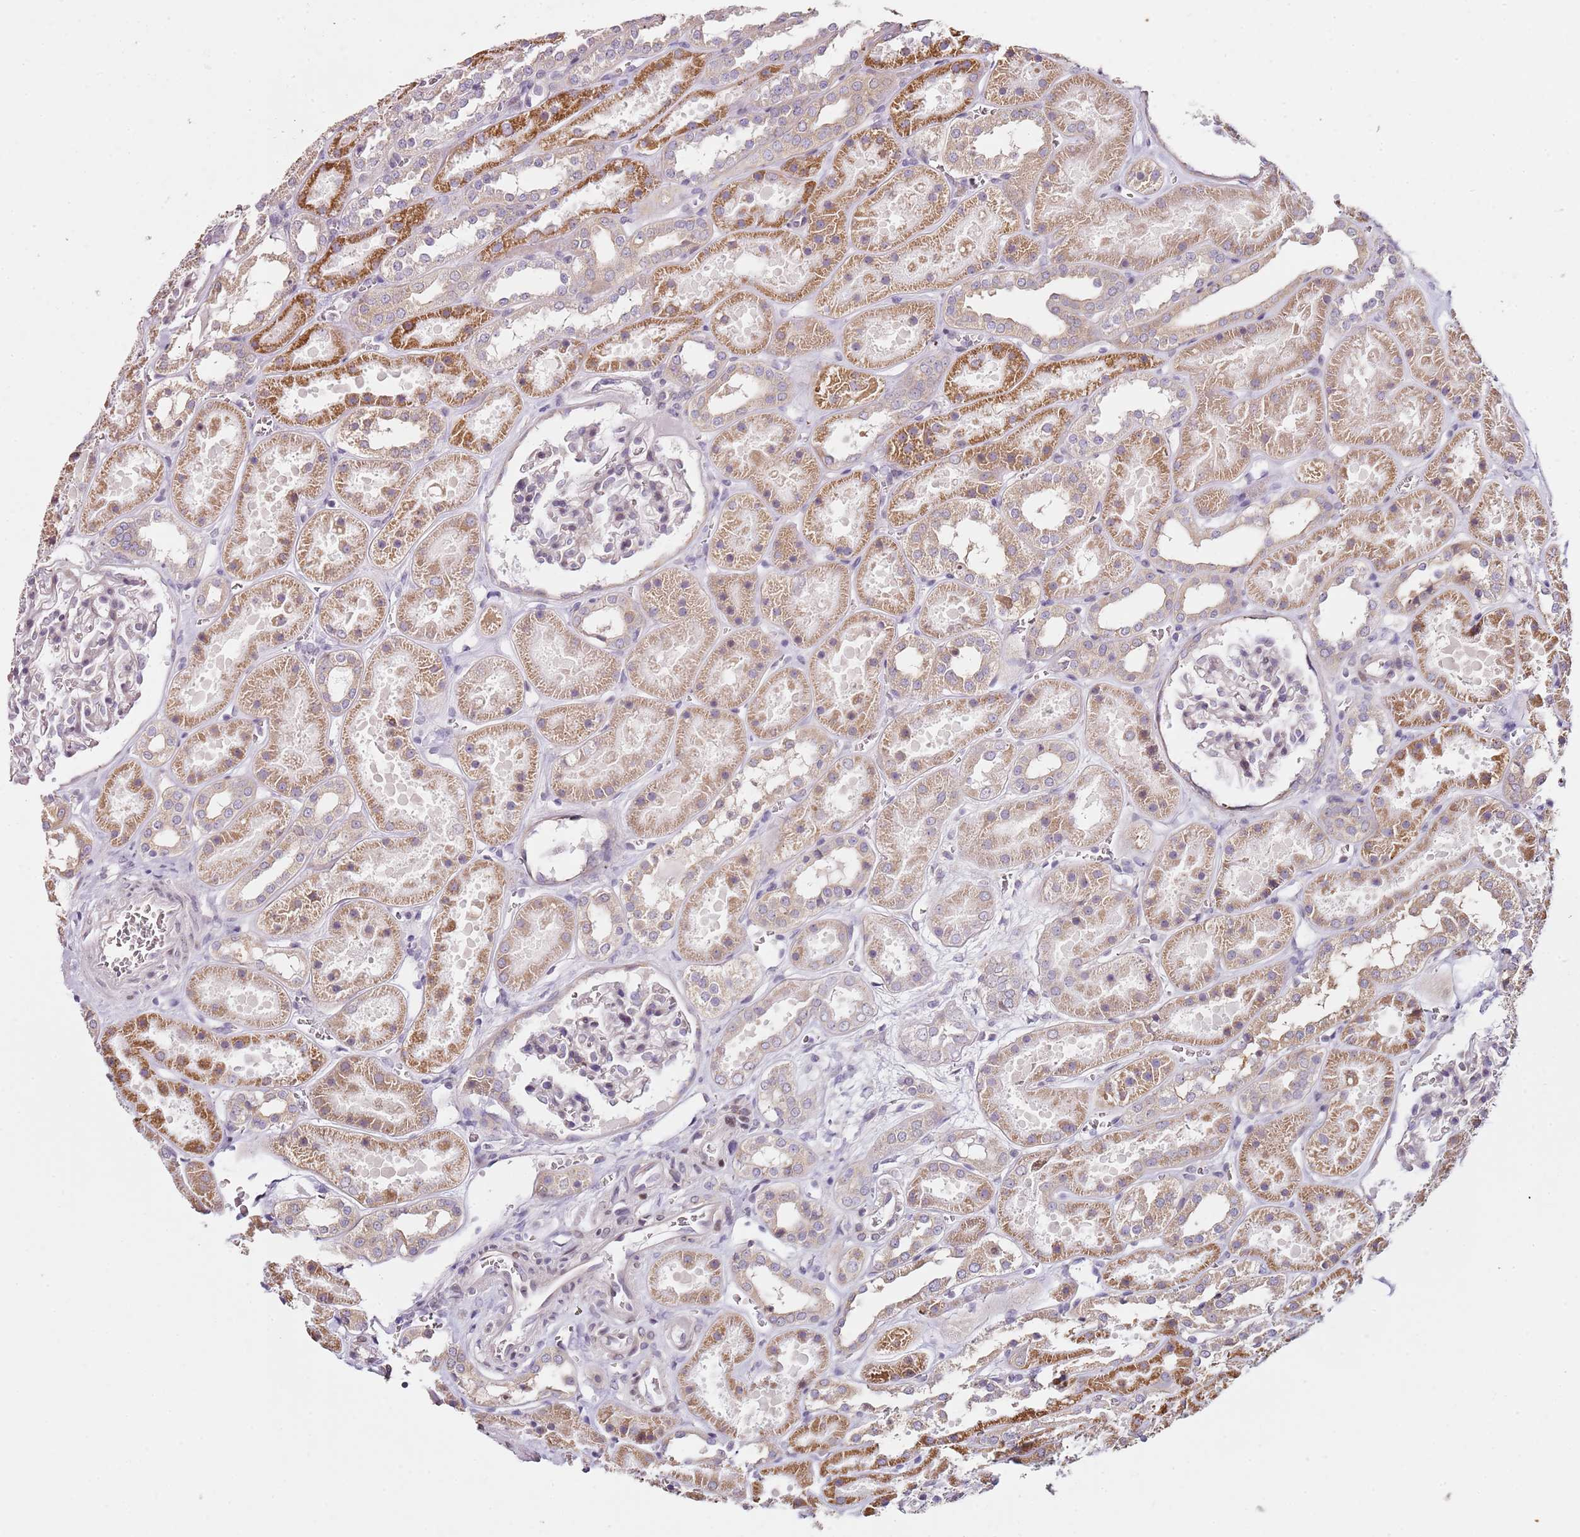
{"staining": {"intensity": "negative", "quantity": "none", "location": "none"}, "tissue": "kidney", "cell_type": "Cells in glomeruli", "image_type": "normal", "snomed": [{"axis": "morphology", "description": "Normal tissue, NOS"}, {"axis": "topography", "description": "Kidney"}], "caption": "An IHC image of benign kidney is shown. There is no staining in cells in glomeruli of kidney. (Stains: DAB immunohistochemistry (IHC) with hematoxylin counter stain, Microscopy: brightfield microscopy at high magnification).", "gene": "TBC1D9", "patient": {"sex": "female", "age": 41}}